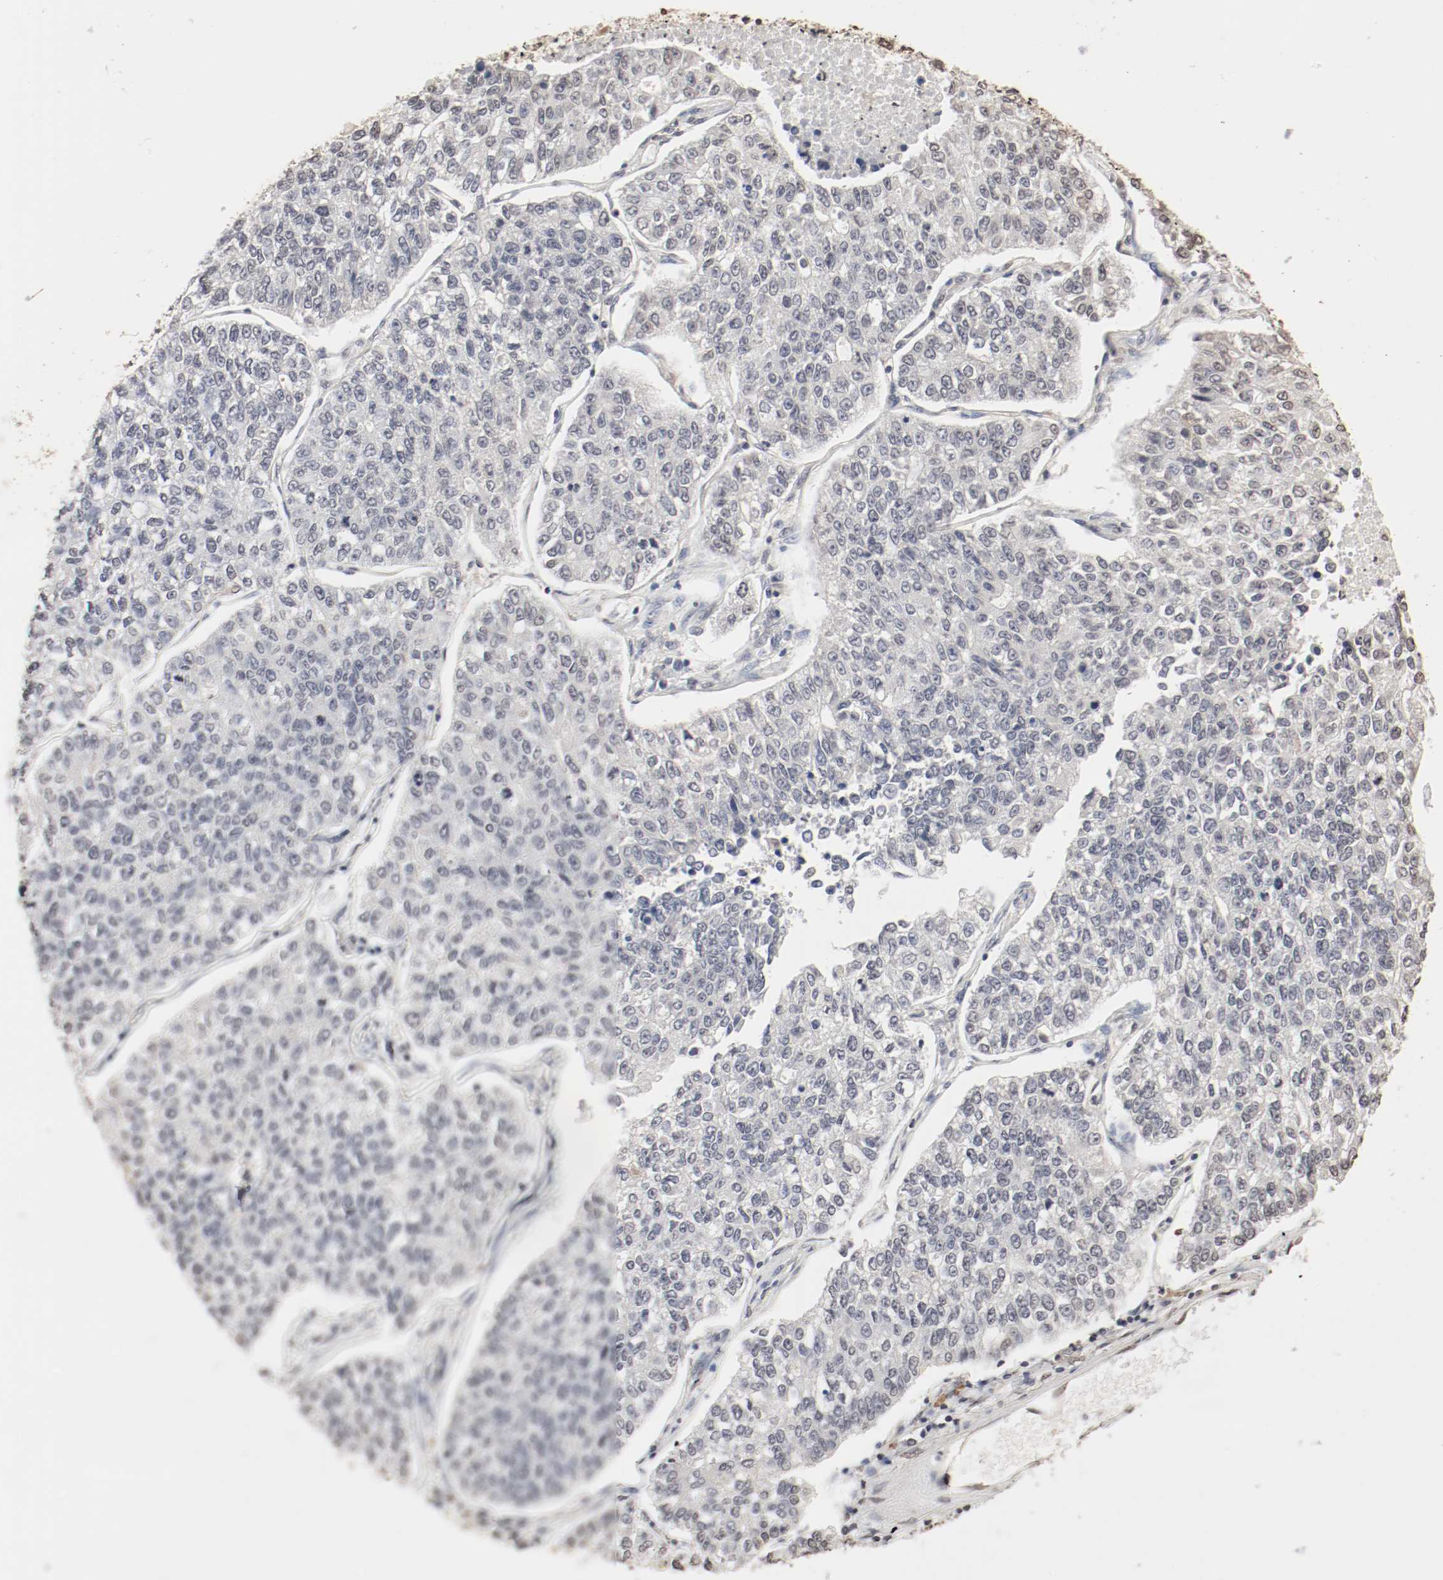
{"staining": {"intensity": "negative", "quantity": "none", "location": "none"}, "tissue": "lung cancer", "cell_type": "Tumor cells", "image_type": "cancer", "snomed": [{"axis": "morphology", "description": "Adenocarcinoma, NOS"}, {"axis": "topography", "description": "Lung"}], "caption": "Immunohistochemistry (IHC) image of neoplastic tissue: human lung cancer stained with DAB (3,3'-diaminobenzidine) demonstrates no significant protein positivity in tumor cells. (IHC, brightfield microscopy, high magnification).", "gene": "WASL", "patient": {"sex": "male", "age": 49}}